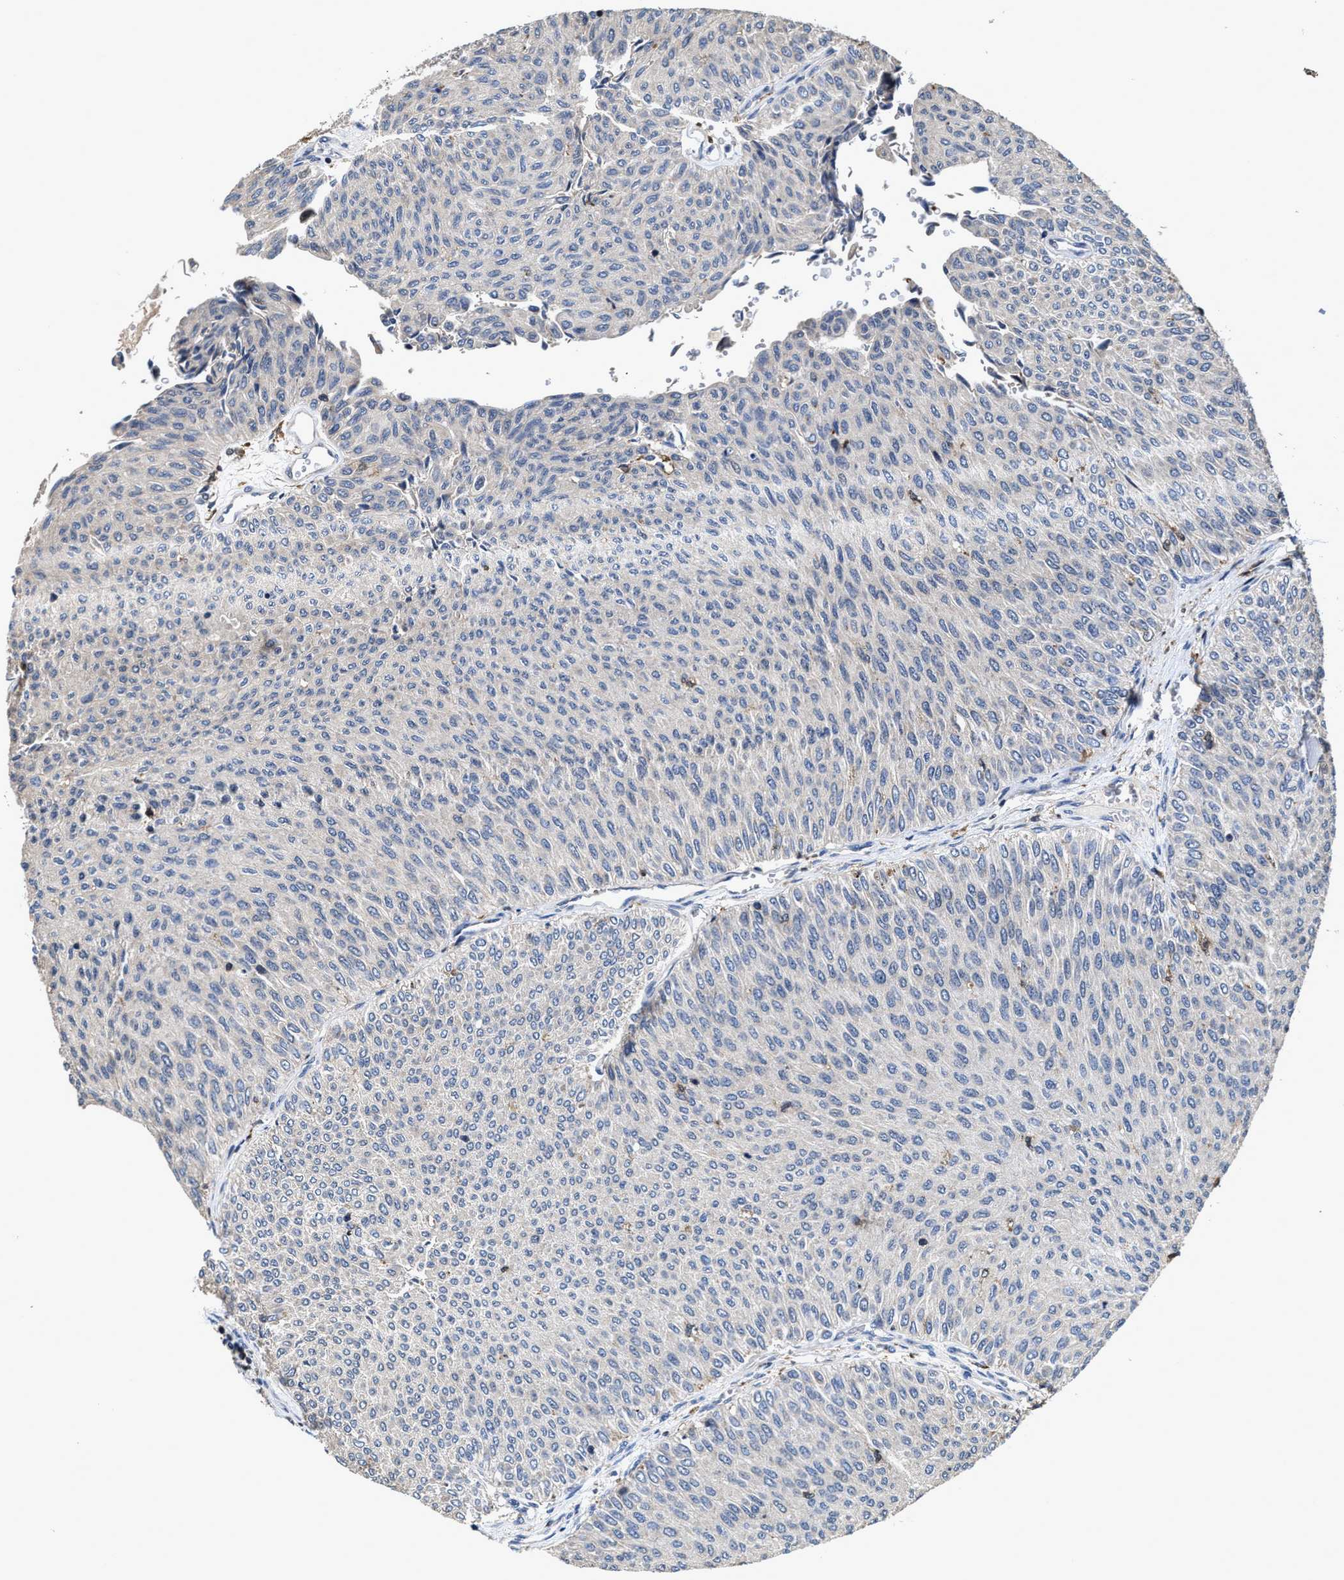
{"staining": {"intensity": "negative", "quantity": "none", "location": "none"}, "tissue": "urothelial cancer", "cell_type": "Tumor cells", "image_type": "cancer", "snomed": [{"axis": "morphology", "description": "Urothelial carcinoma, Low grade"}, {"axis": "topography", "description": "Urinary bladder"}], "caption": "This is an immunohistochemistry (IHC) photomicrograph of human low-grade urothelial carcinoma. There is no staining in tumor cells.", "gene": "RGS10", "patient": {"sex": "male", "age": 78}}